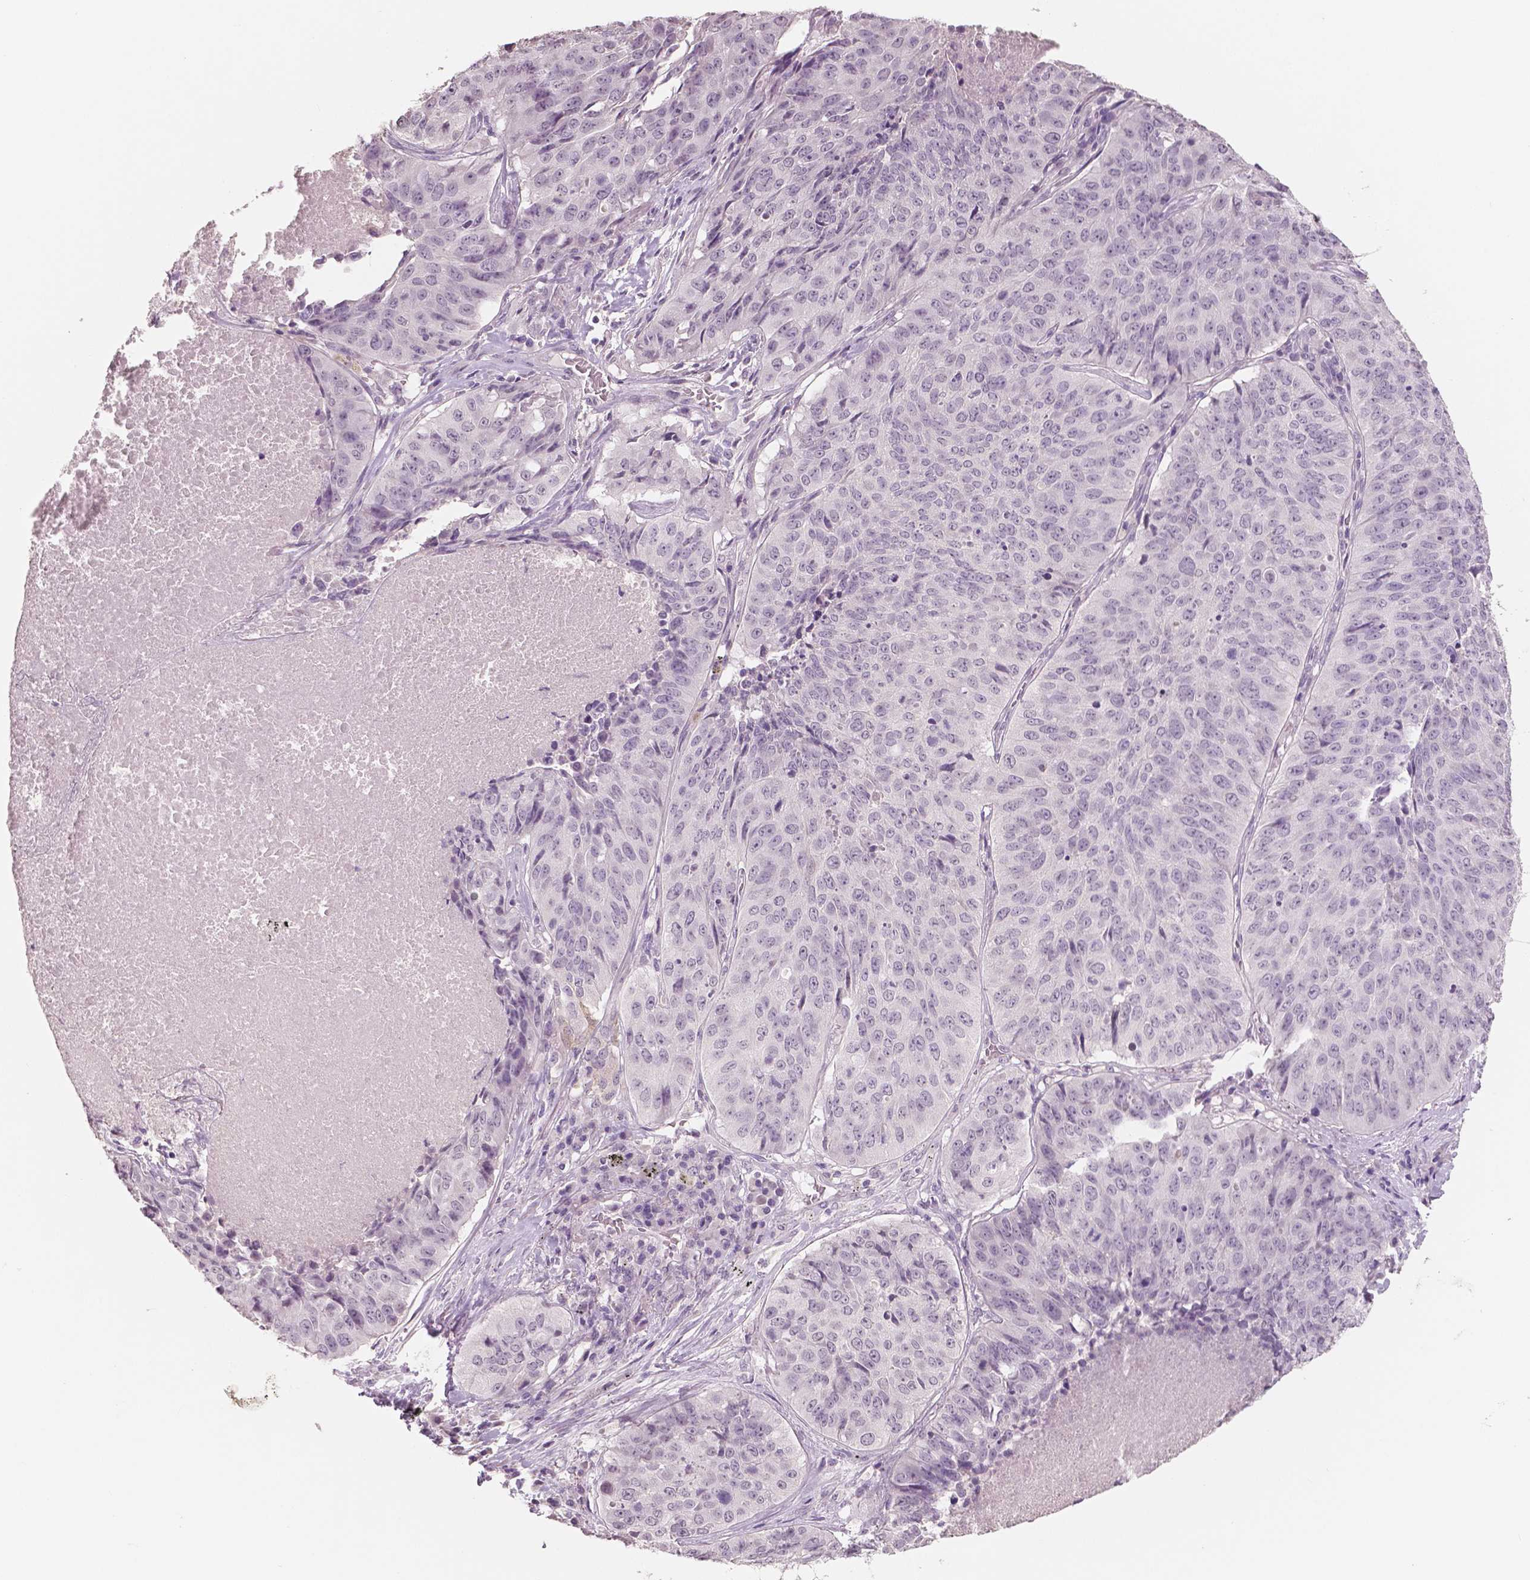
{"staining": {"intensity": "negative", "quantity": "none", "location": "none"}, "tissue": "lung cancer", "cell_type": "Tumor cells", "image_type": "cancer", "snomed": [{"axis": "morphology", "description": "Normal tissue, NOS"}, {"axis": "morphology", "description": "Squamous cell carcinoma, NOS"}, {"axis": "topography", "description": "Bronchus"}, {"axis": "topography", "description": "Lung"}], "caption": "Protein analysis of squamous cell carcinoma (lung) exhibits no significant staining in tumor cells.", "gene": "NECAB1", "patient": {"sex": "male", "age": 64}}